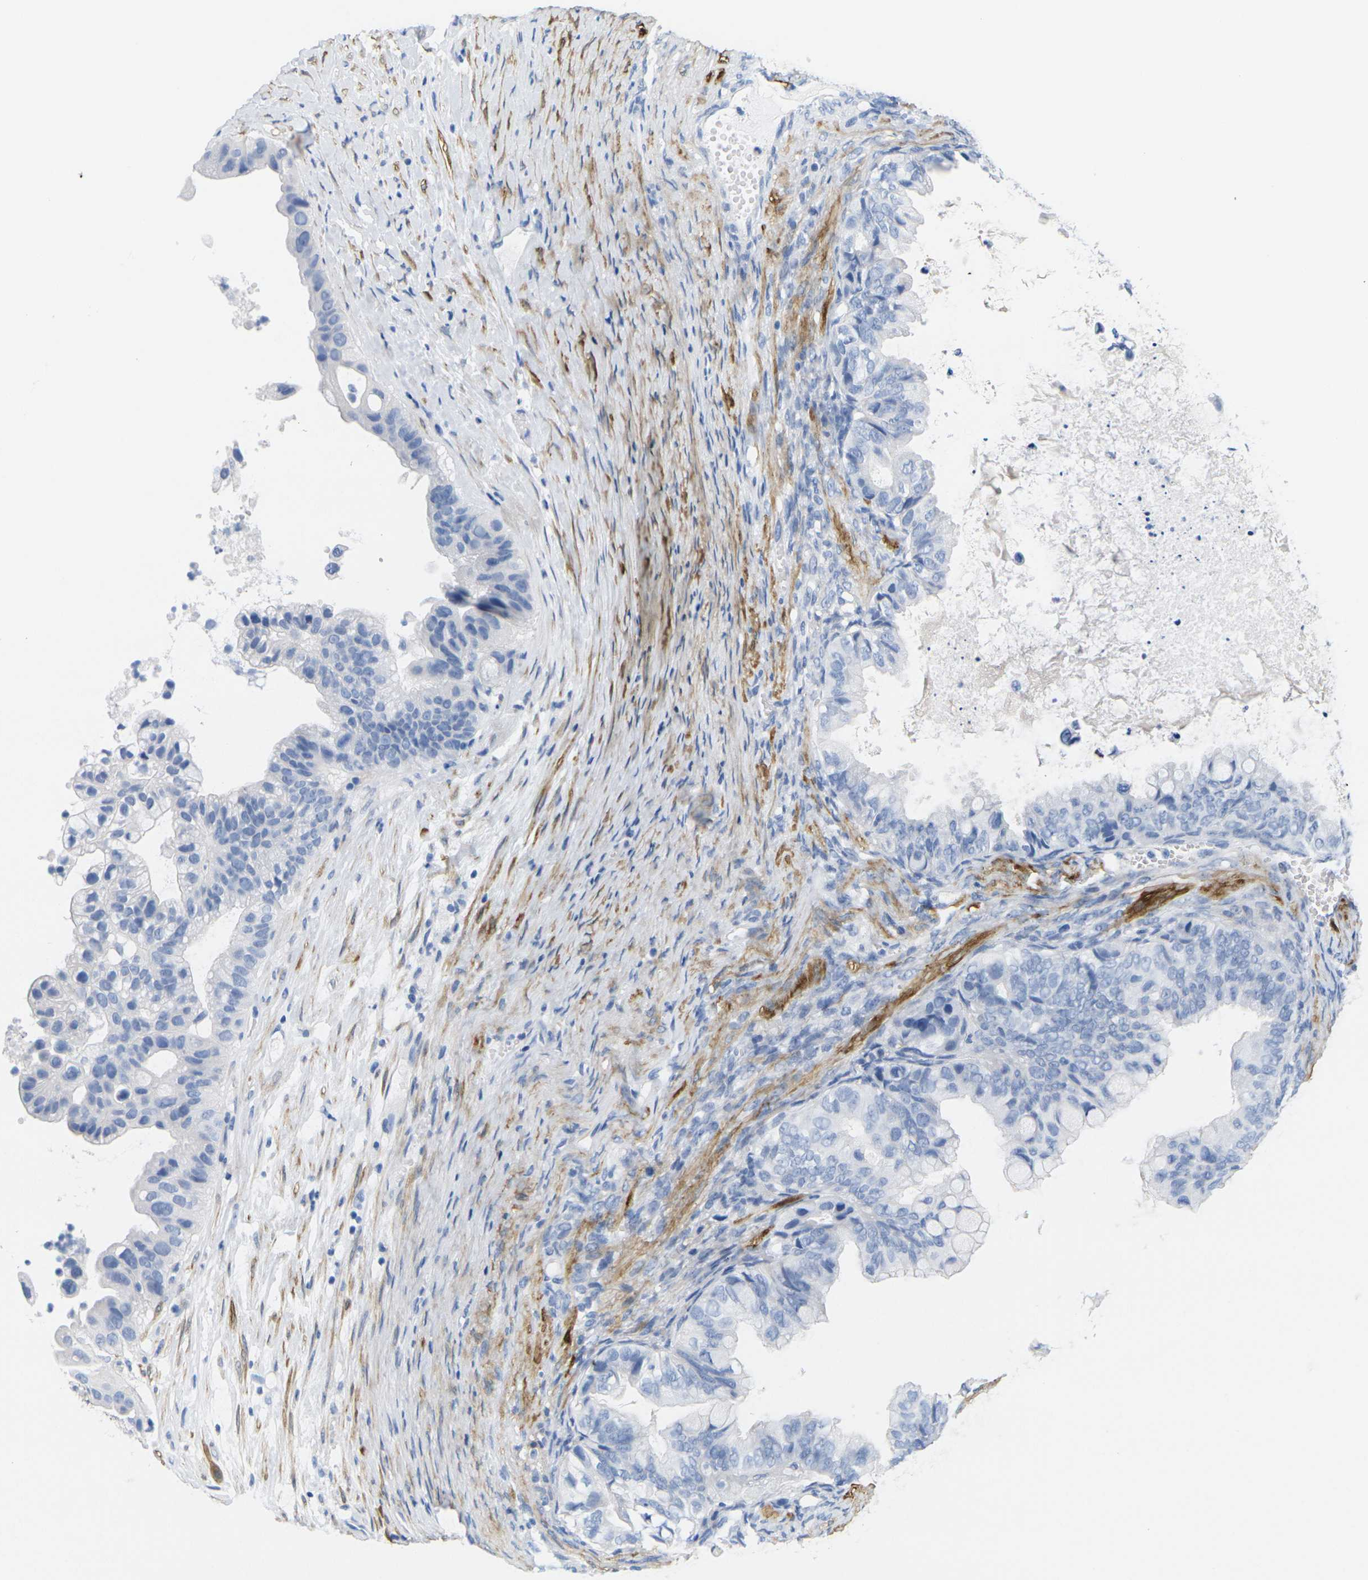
{"staining": {"intensity": "negative", "quantity": "none", "location": "none"}, "tissue": "ovarian cancer", "cell_type": "Tumor cells", "image_type": "cancer", "snomed": [{"axis": "morphology", "description": "Cystadenocarcinoma, mucinous, NOS"}, {"axis": "topography", "description": "Ovary"}], "caption": "This is an IHC histopathology image of human ovarian cancer (mucinous cystadenocarcinoma). There is no staining in tumor cells.", "gene": "CNN1", "patient": {"sex": "female", "age": 80}}